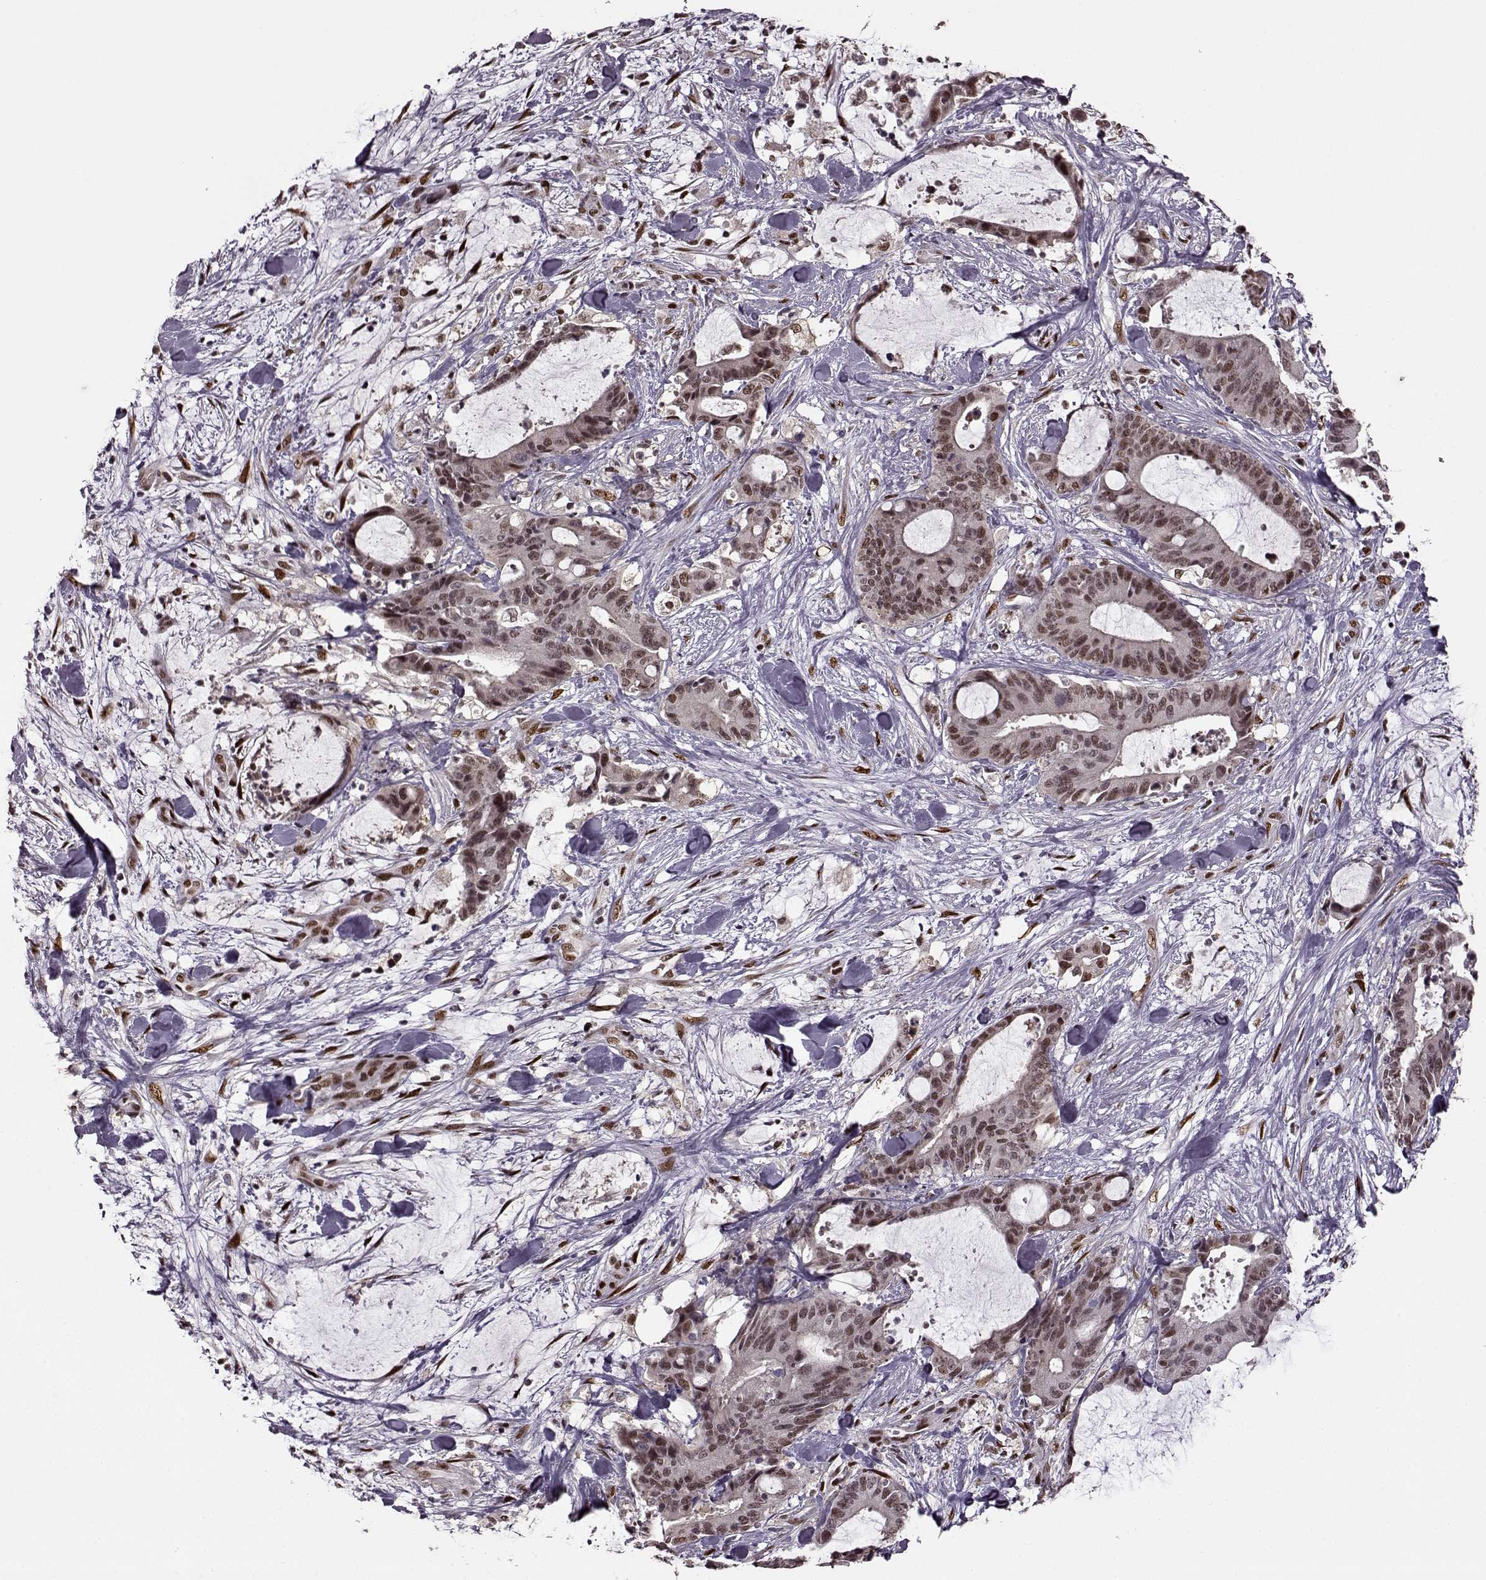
{"staining": {"intensity": "moderate", "quantity": "25%-75%", "location": "nuclear"}, "tissue": "liver cancer", "cell_type": "Tumor cells", "image_type": "cancer", "snomed": [{"axis": "morphology", "description": "Cholangiocarcinoma"}, {"axis": "topography", "description": "Liver"}], "caption": "Liver cancer stained with a brown dye reveals moderate nuclear positive expression in approximately 25%-75% of tumor cells.", "gene": "FTO", "patient": {"sex": "female", "age": 73}}